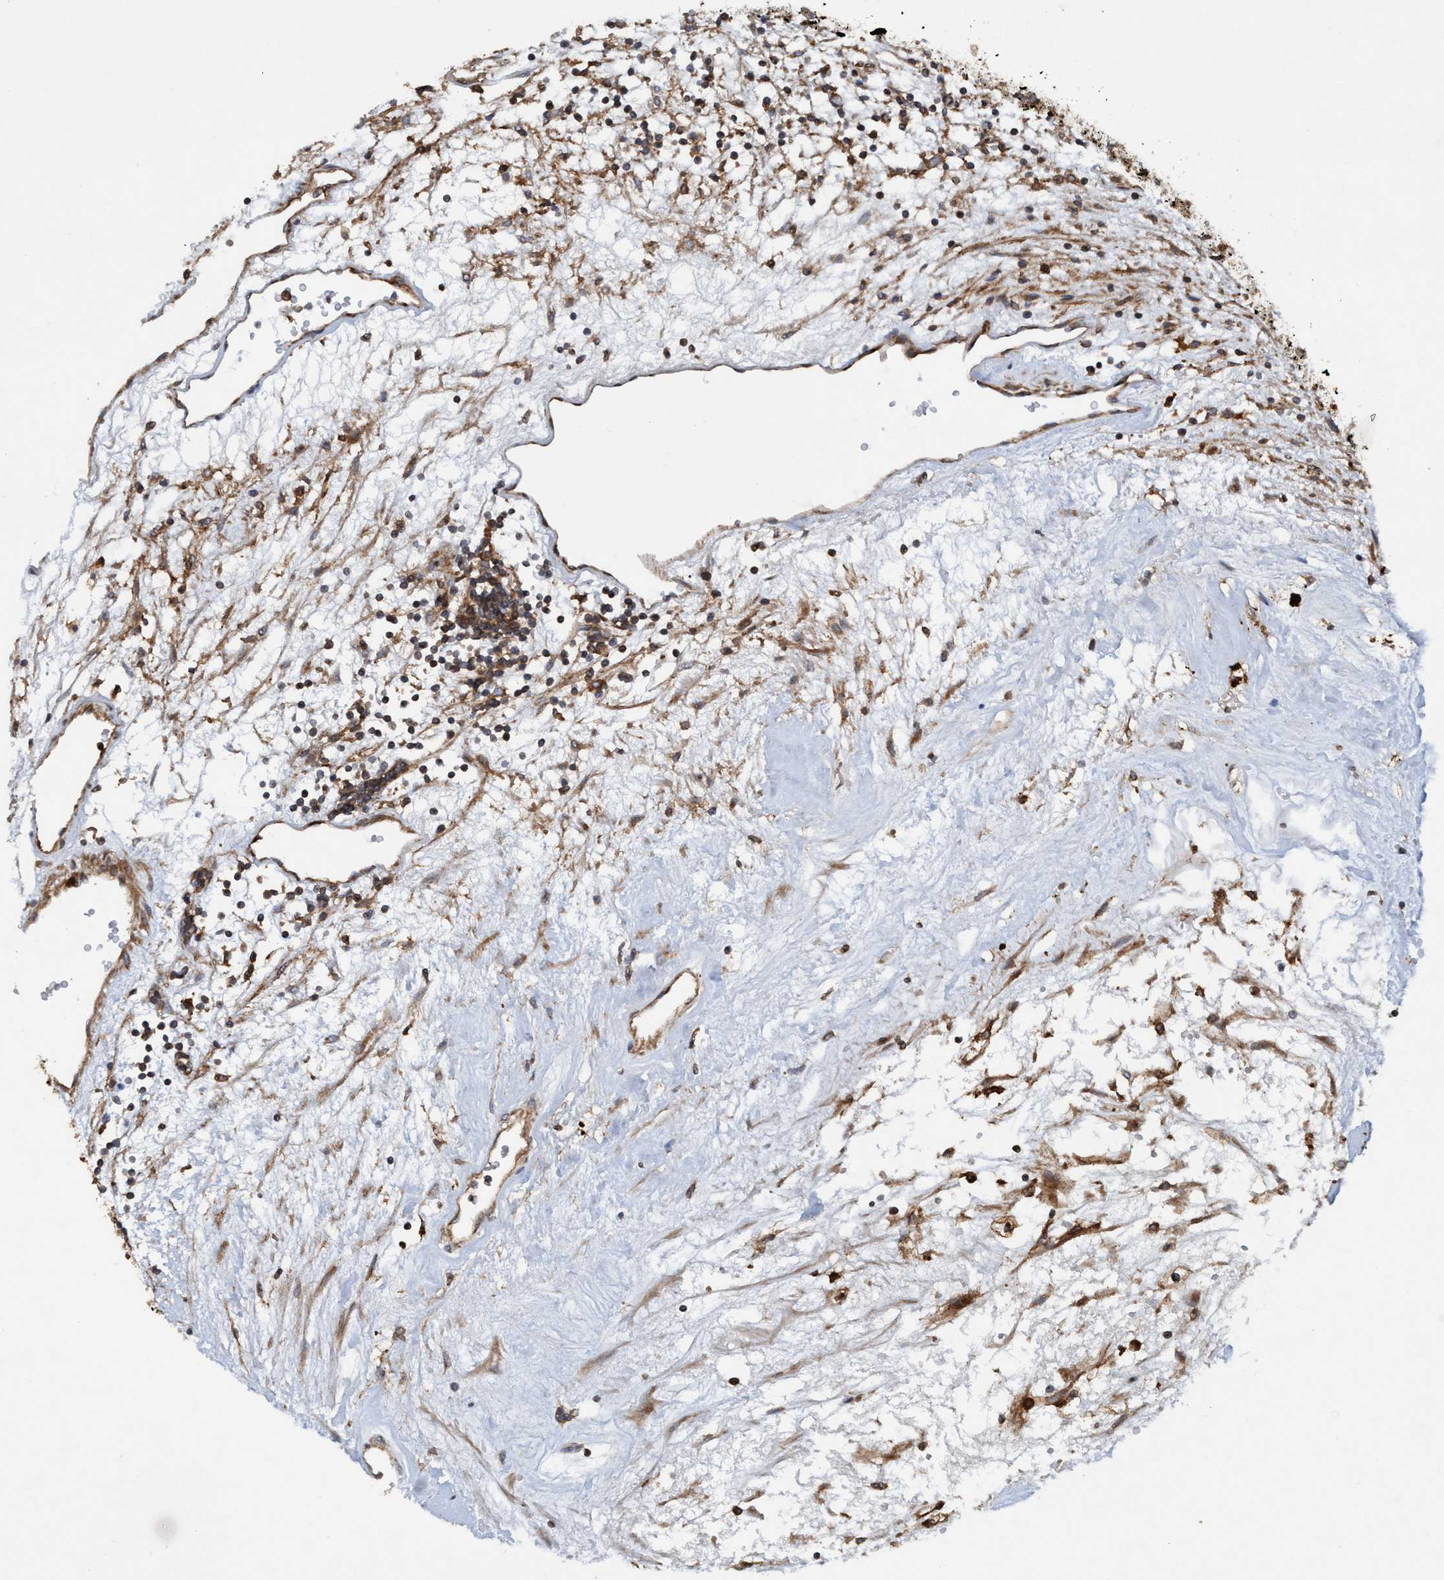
{"staining": {"intensity": "moderate", "quantity": ">75%", "location": "cytoplasmic/membranous"}, "tissue": "renal cancer", "cell_type": "Tumor cells", "image_type": "cancer", "snomed": [{"axis": "morphology", "description": "Adenocarcinoma, NOS"}, {"axis": "topography", "description": "Kidney"}], "caption": "Renal cancer stained with a brown dye exhibits moderate cytoplasmic/membranous positive positivity in approximately >75% of tumor cells.", "gene": "SLC16A3", "patient": {"sex": "male", "age": 59}}